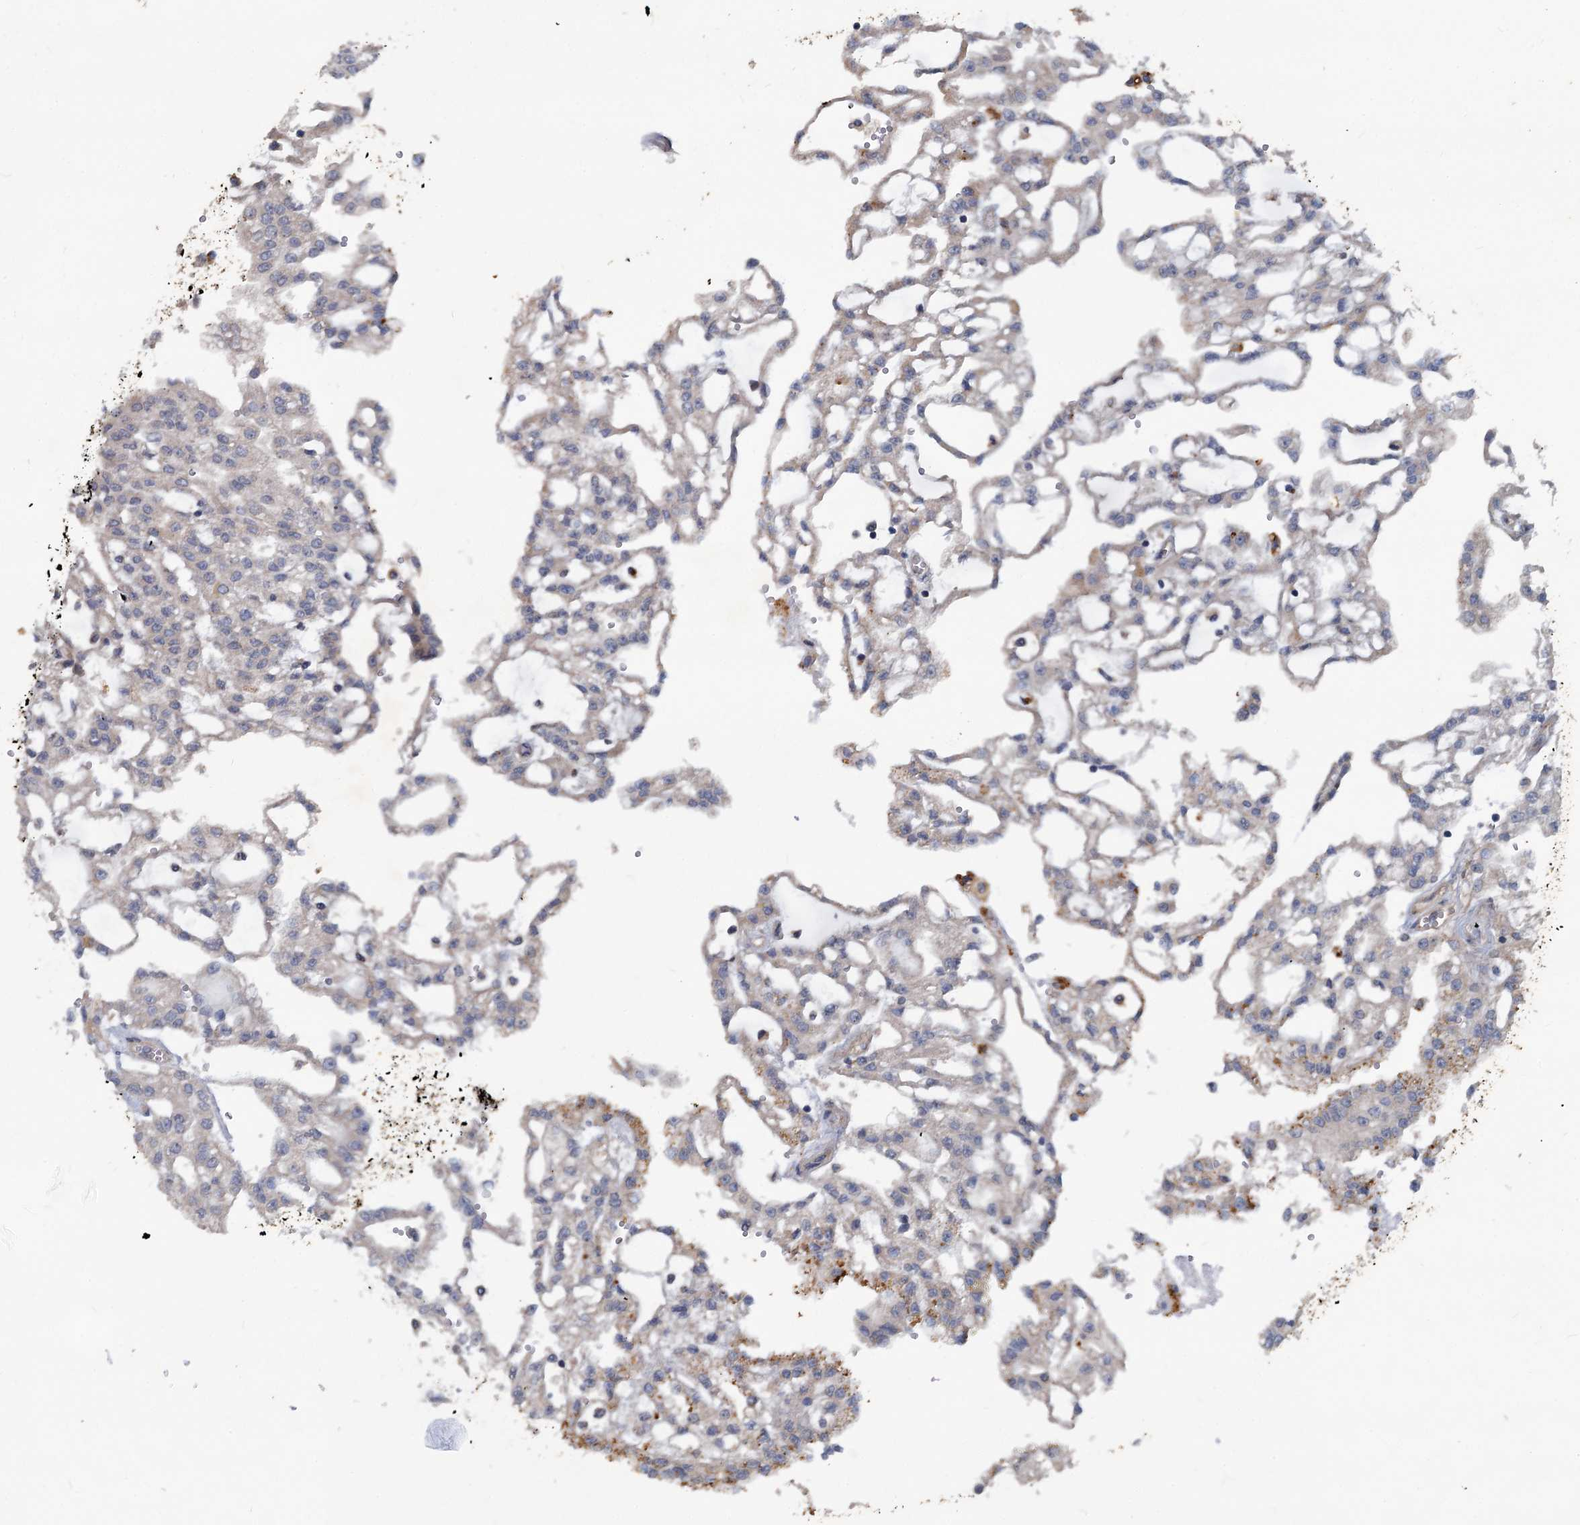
{"staining": {"intensity": "moderate", "quantity": "<25%", "location": "cytoplasmic/membranous"}, "tissue": "renal cancer", "cell_type": "Tumor cells", "image_type": "cancer", "snomed": [{"axis": "morphology", "description": "Adenocarcinoma, NOS"}, {"axis": "topography", "description": "Kidney"}], "caption": "Renal cancer (adenocarcinoma) stained with a protein marker demonstrates moderate staining in tumor cells.", "gene": "SLC2A7", "patient": {"sex": "male", "age": 63}}